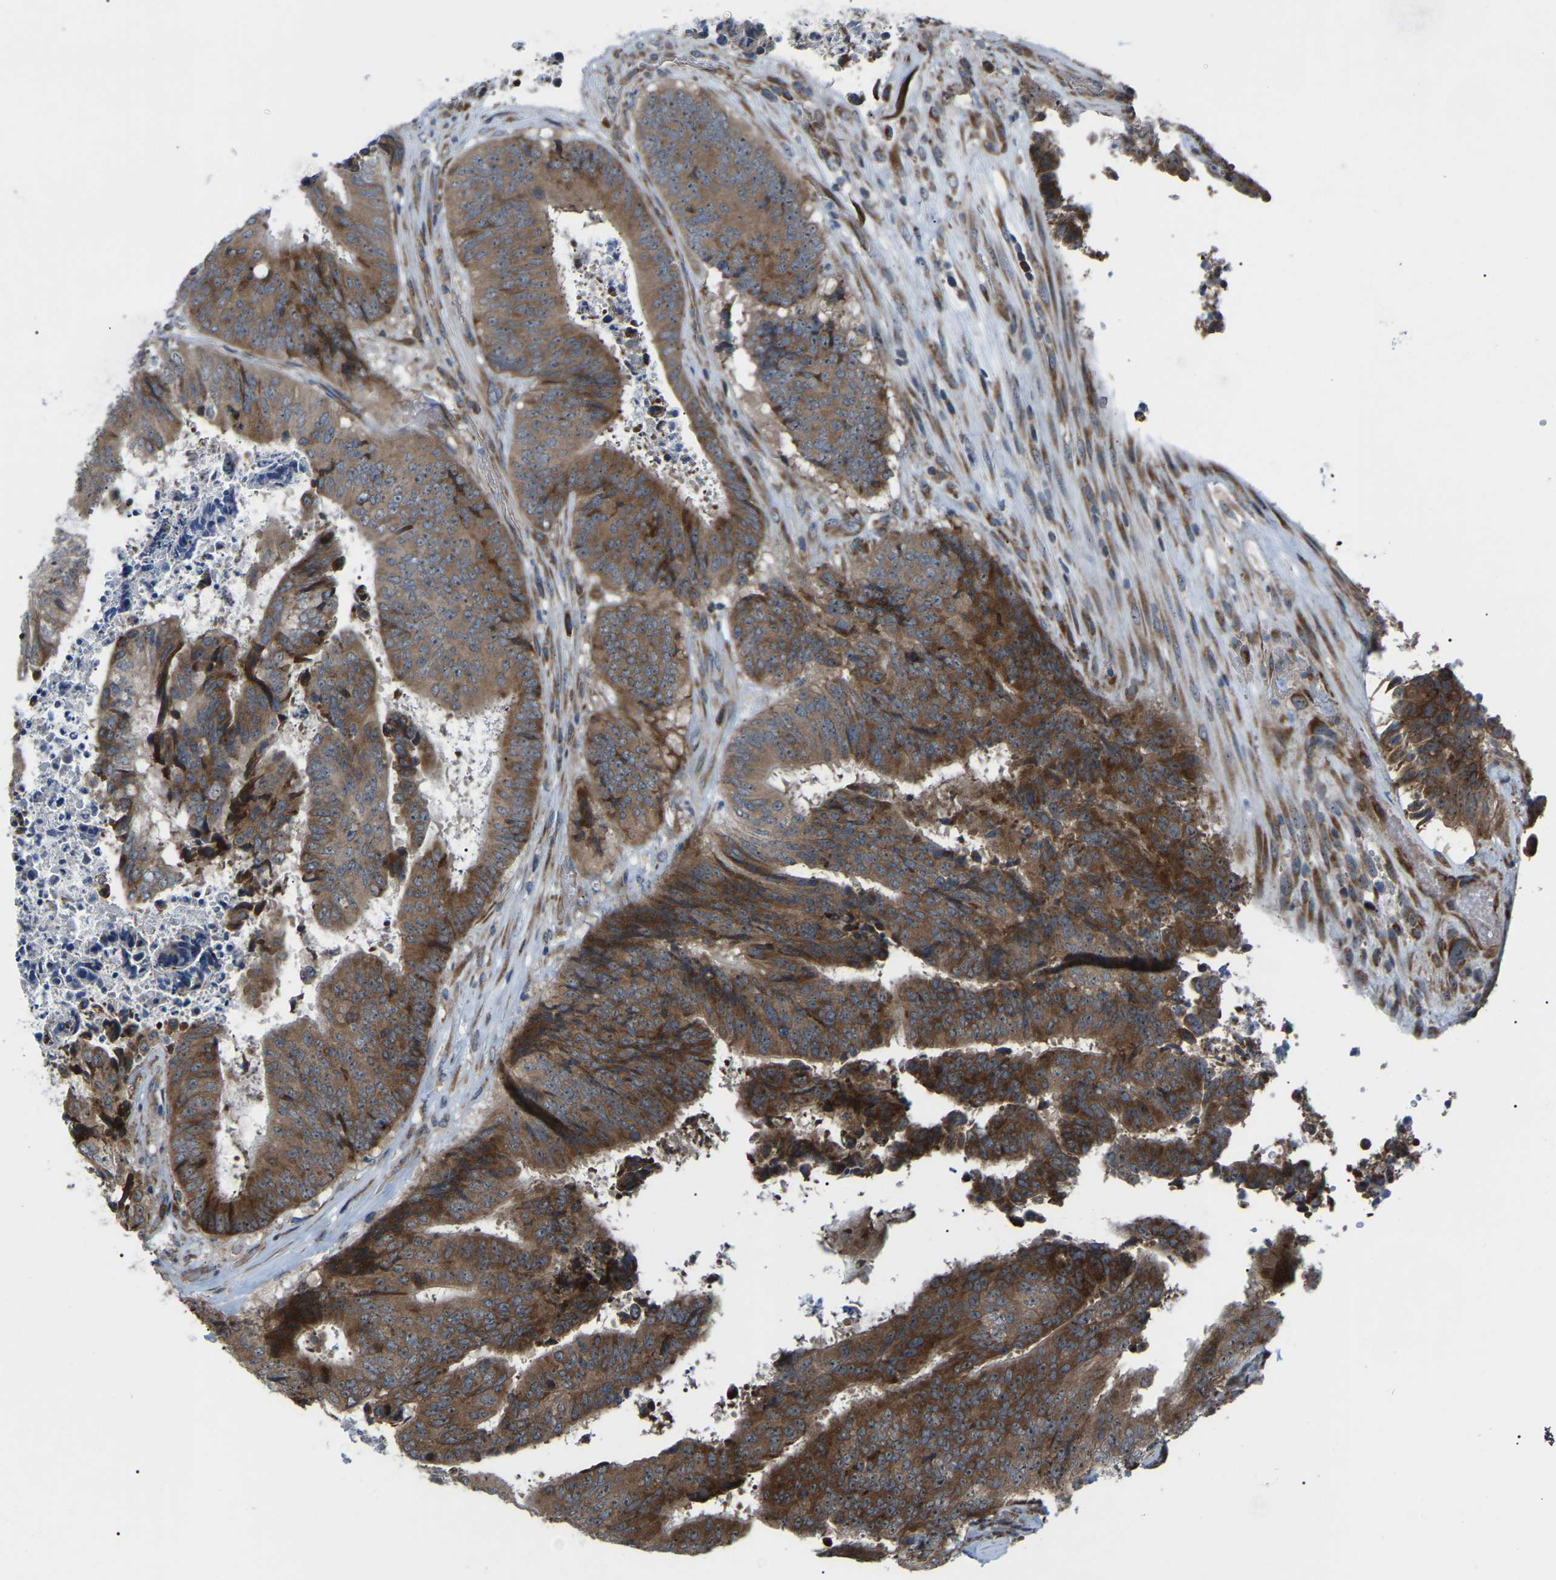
{"staining": {"intensity": "strong", "quantity": ">75%", "location": "cytoplasmic/membranous"}, "tissue": "colorectal cancer", "cell_type": "Tumor cells", "image_type": "cancer", "snomed": [{"axis": "morphology", "description": "Adenocarcinoma, NOS"}, {"axis": "topography", "description": "Rectum"}], "caption": "High-power microscopy captured an immunohistochemistry micrograph of colorectal adenocarcinoma, revealing strong cytoplasmic/membranous expression in approximately >75% of tumor cells.", "gene": "AGO2", "patient": {"sex": "male", "age": 72}}